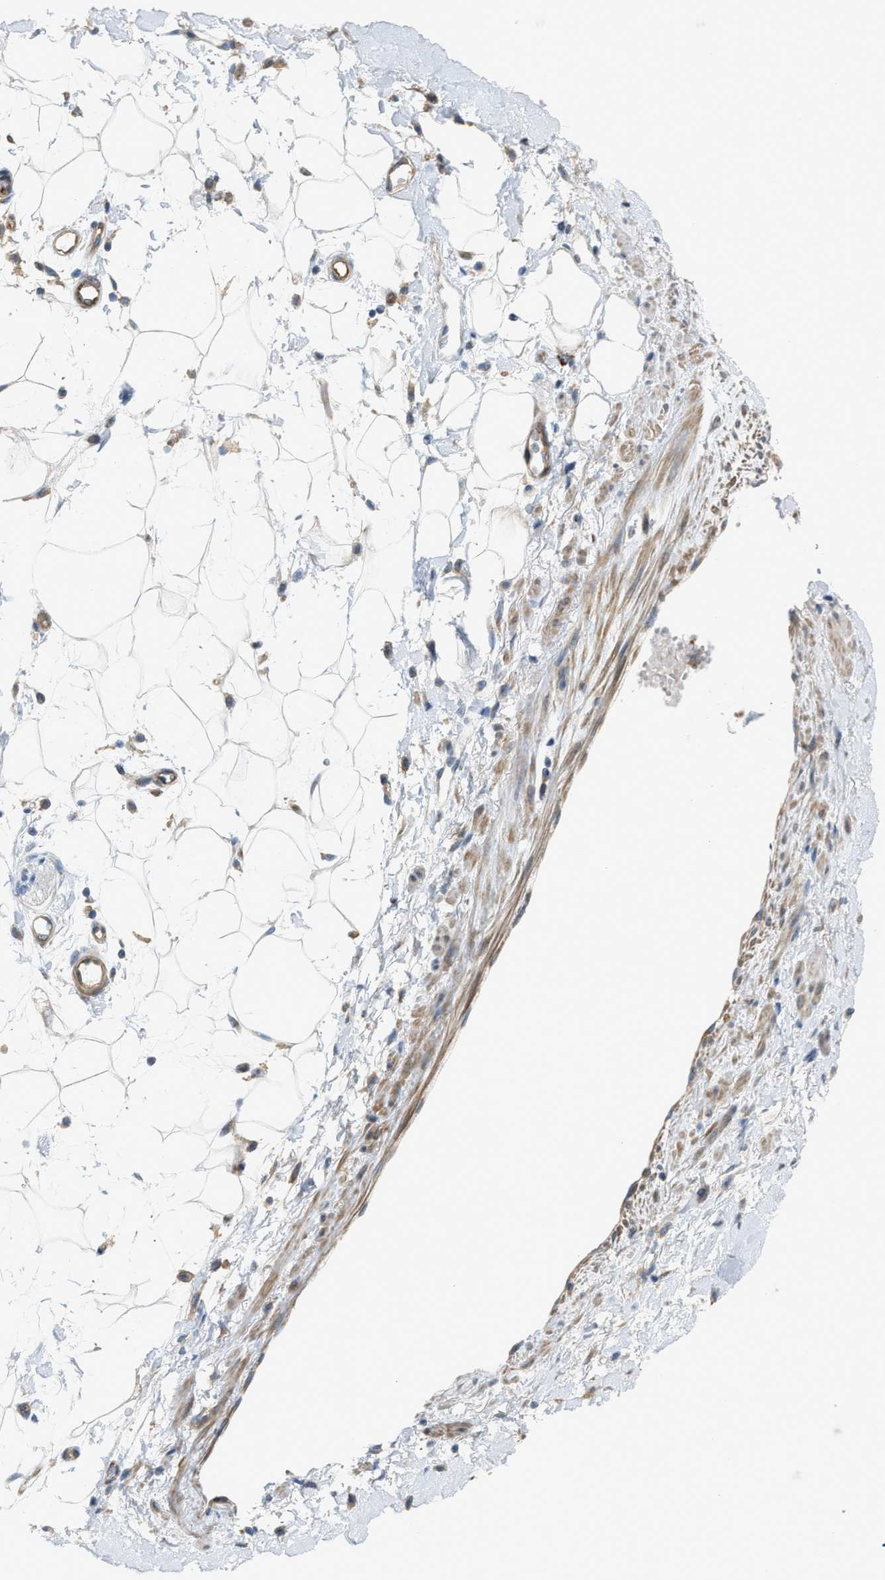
{"staining": {"intensity": "negative", "quantity": "none", "location": "none"}, "tissue": "adipose tissue", "cell_type": "Adipocytes", "image_type": "normal", "snomed": [{"axis": "morphology", "description": "Normal tissue, NOS"}, {"axis": "morphology", "description": "Adenocarcinoma, NOS"}, {"axis": "topography", "description": "Duodenum"}, {"axis": "topography", "description": "Peripheral nerve tissue"}], "caption": "IHC histopathology image of benign adipose tissue: adipose tissue stained with DAB demonstrates no significant protein staining in adipocytes.", "gene": "KLHDC10", "patient": {"sex": "female", "age": 60}}